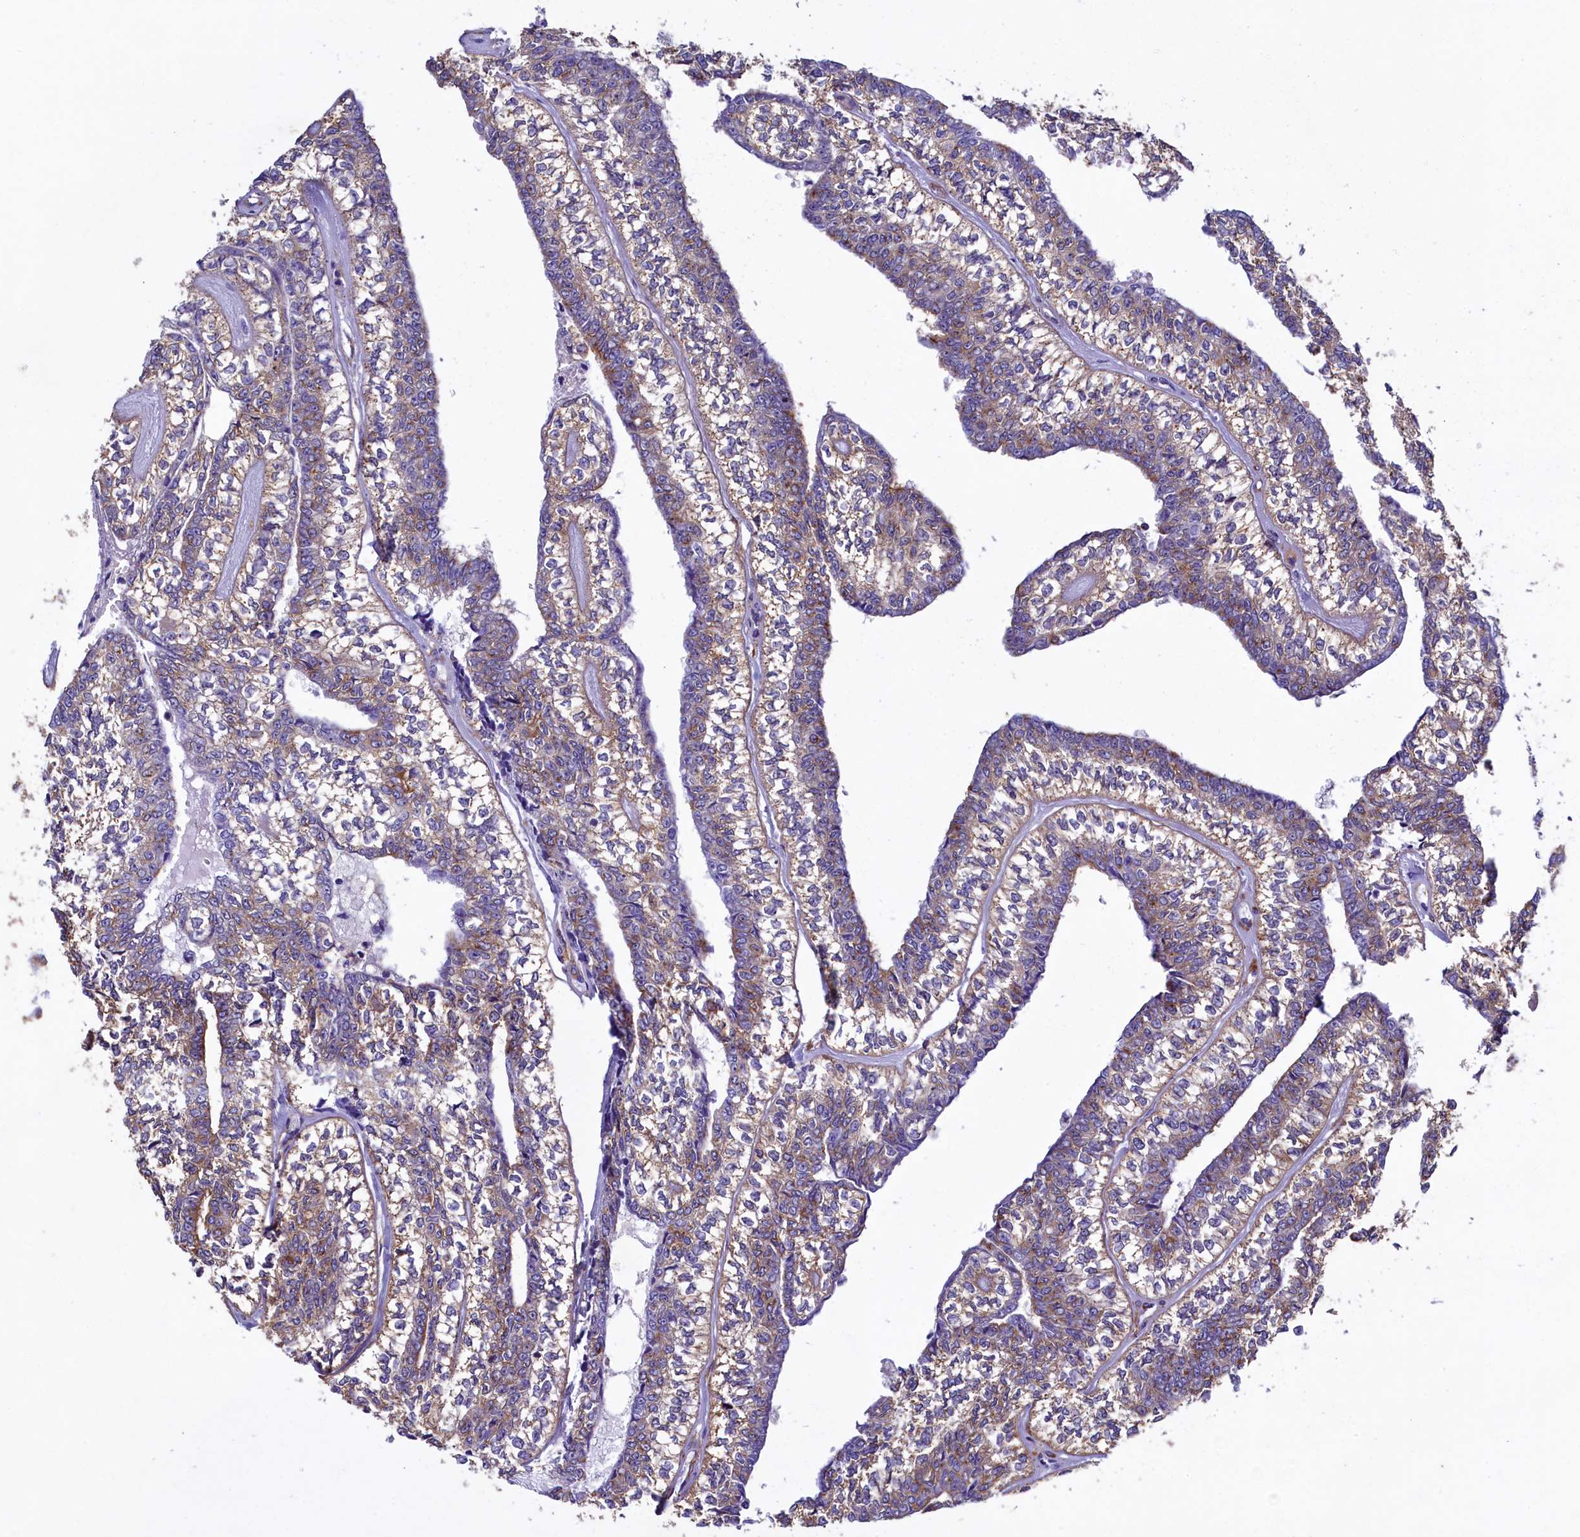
{"staining": {"intensity": "moderate", "quantity": ">75%", "location": "cytoplasmic/membranous"}, "tissue": "head and neck cancer", "cell_type": "Tumor cells", "image_type": "cancer", "snomed": [{"axis": "morphology", "description": "Adenocarcinoma, NOS"}, {"axis": "topography", "description": "Head-Neck"}], "caption": "The immunohistochemical stain labels moderate cytoplasmic/membranous positivity in tumor cells of head and neck cancer tissue.", "gene": "GPR21", "patient": {"sex": "female", "age": 73}}